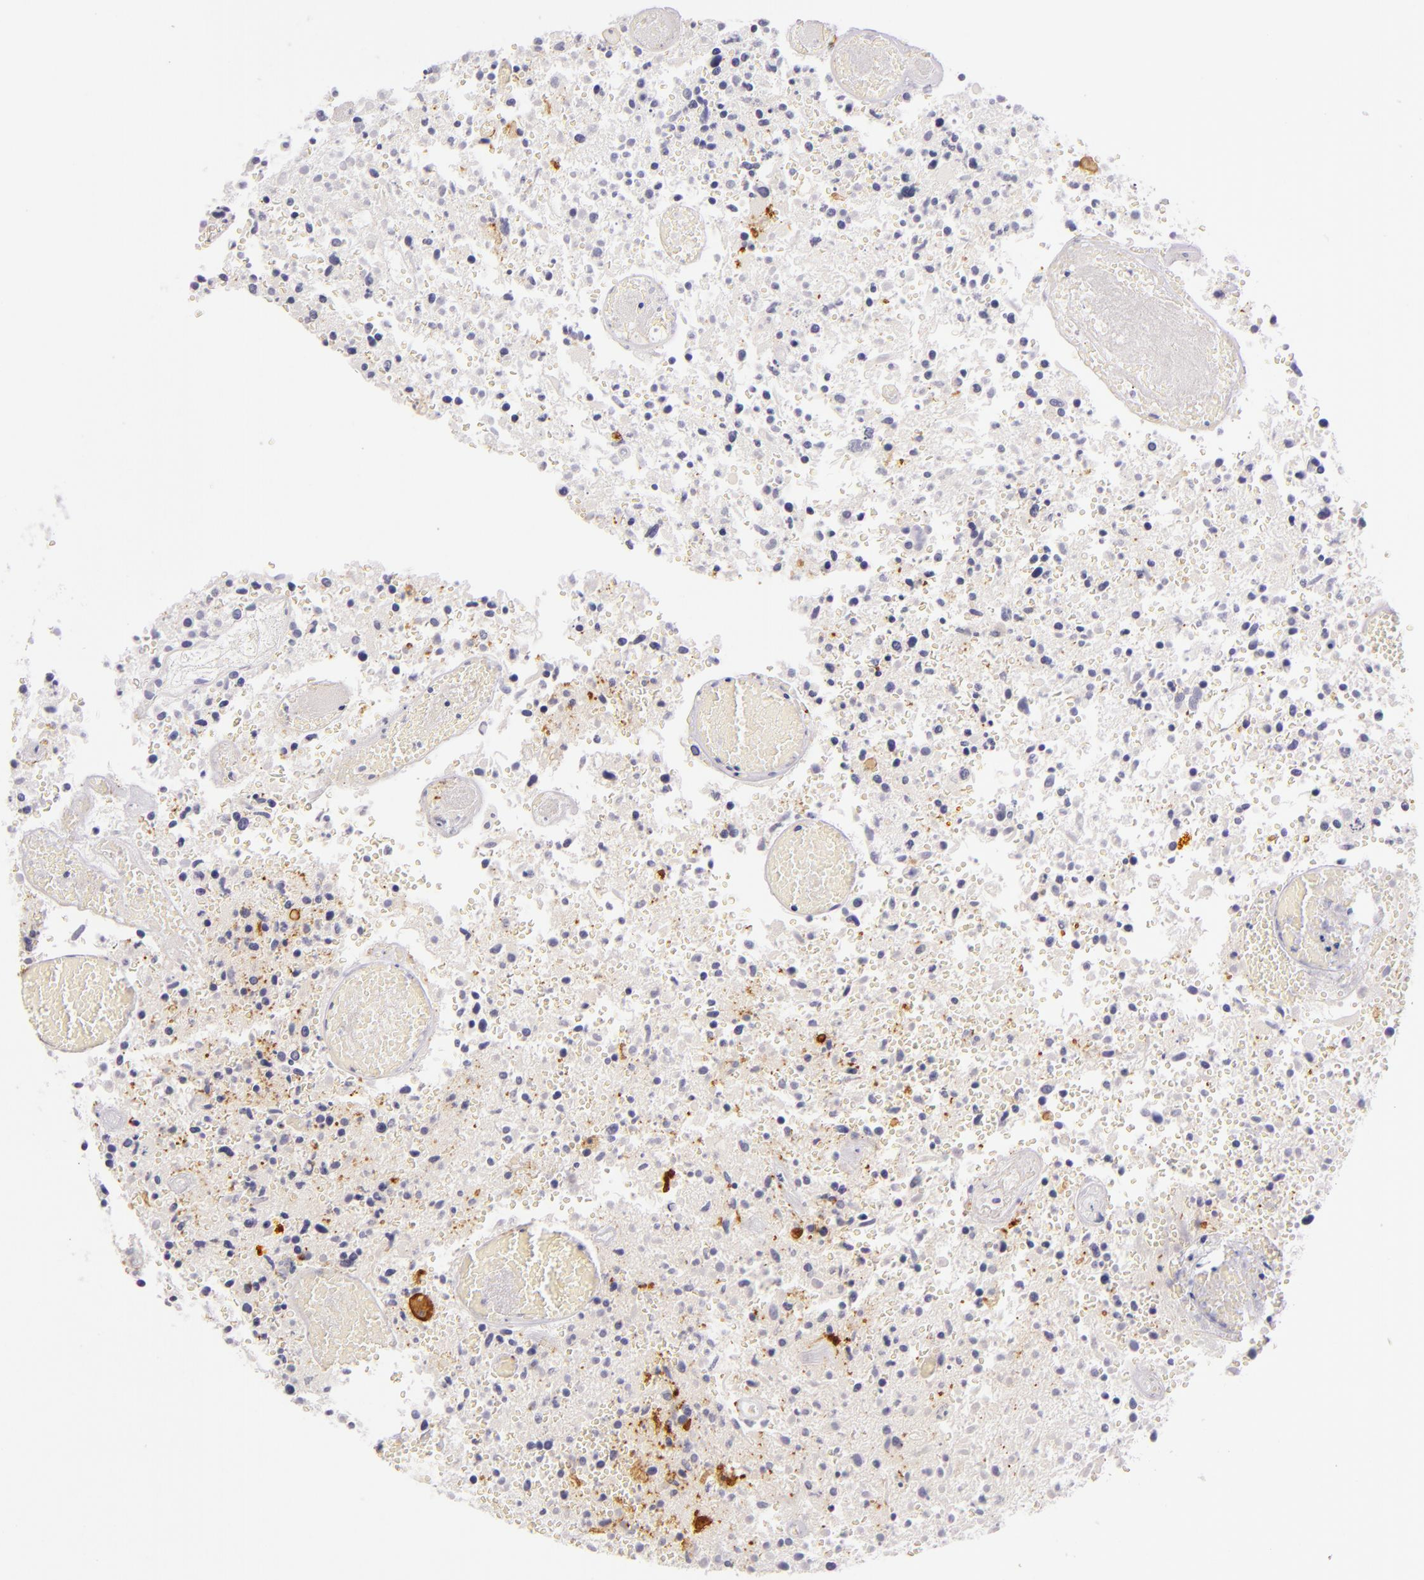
{"staining": {"intensity": "negative", "quantity": "none", "location": "none"}, "tissue": "glioma", "cell_type": "Tumor cells", "image_type": "cancer", "snomed": [{"axis": "morphology", "description": "Glioma, malignant, High grade"}, {"axis": "topography", "description": "Brain"}], "caption": "Malignant glioma (high-grade) was stained to show a protein in brown. There is no significant staining in tumor cells.", "gene": "ICAM1", "patient": {"sex": "male", "age": 72}}